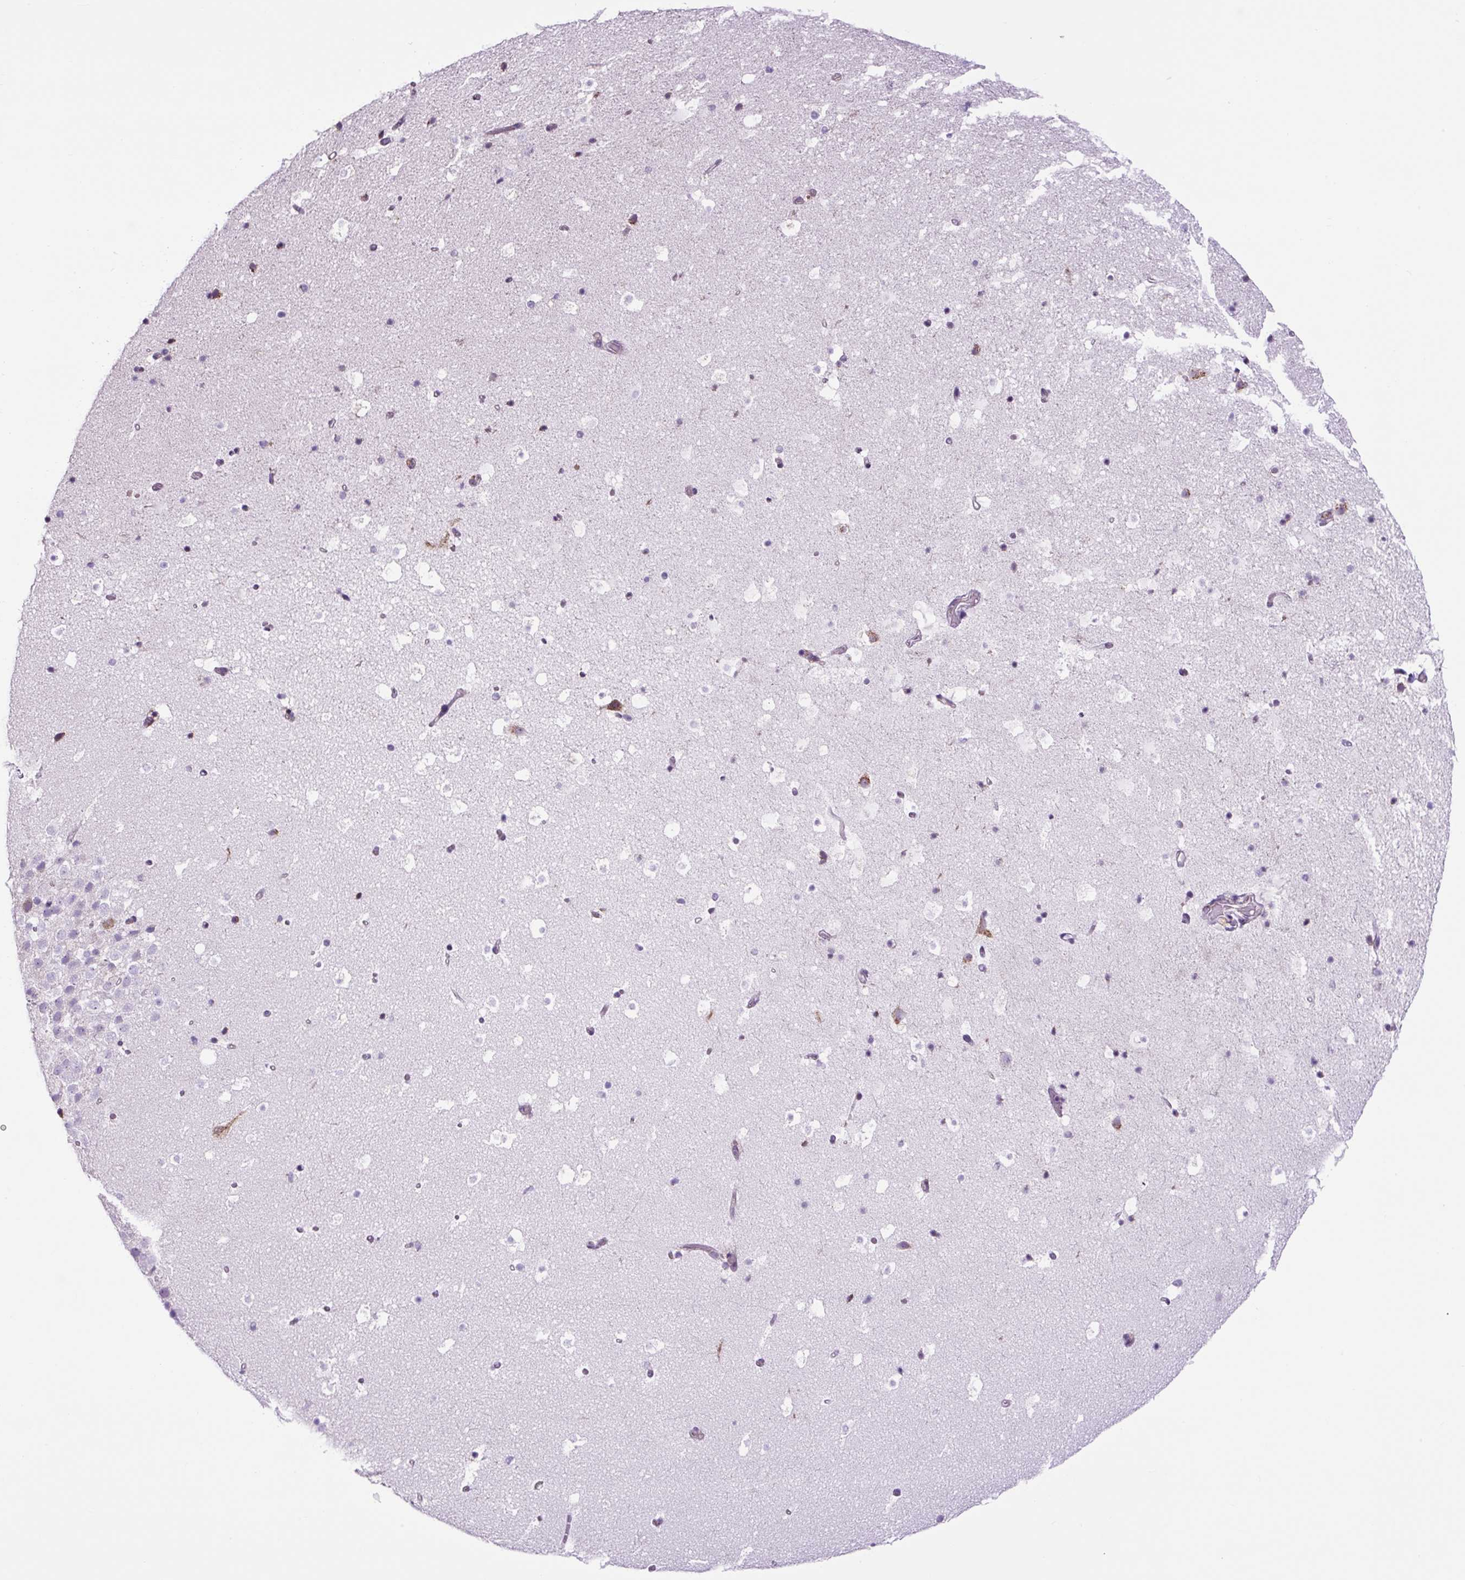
{"staining": {"intensity": "moderate", "quantity": "<25%", "location": "cytoplasmic/membranous"}, "tissue": "hippocampus", "cell_type": "Glial cells", "image_type": "normal", "snomed": [{"axis": "morphology", "description": "Normal tissue, NOS"}, {"axis": "topography", "description": "Hippocampus"}], "caption": "This photomicrograph displays IHC staining of normal human hippocampus, with low moderate cytoplasmic/membranous positivity in about <25% of glial cells.", "gene": "GORASP1", "patient": {"sex": "male", "age": 37}}